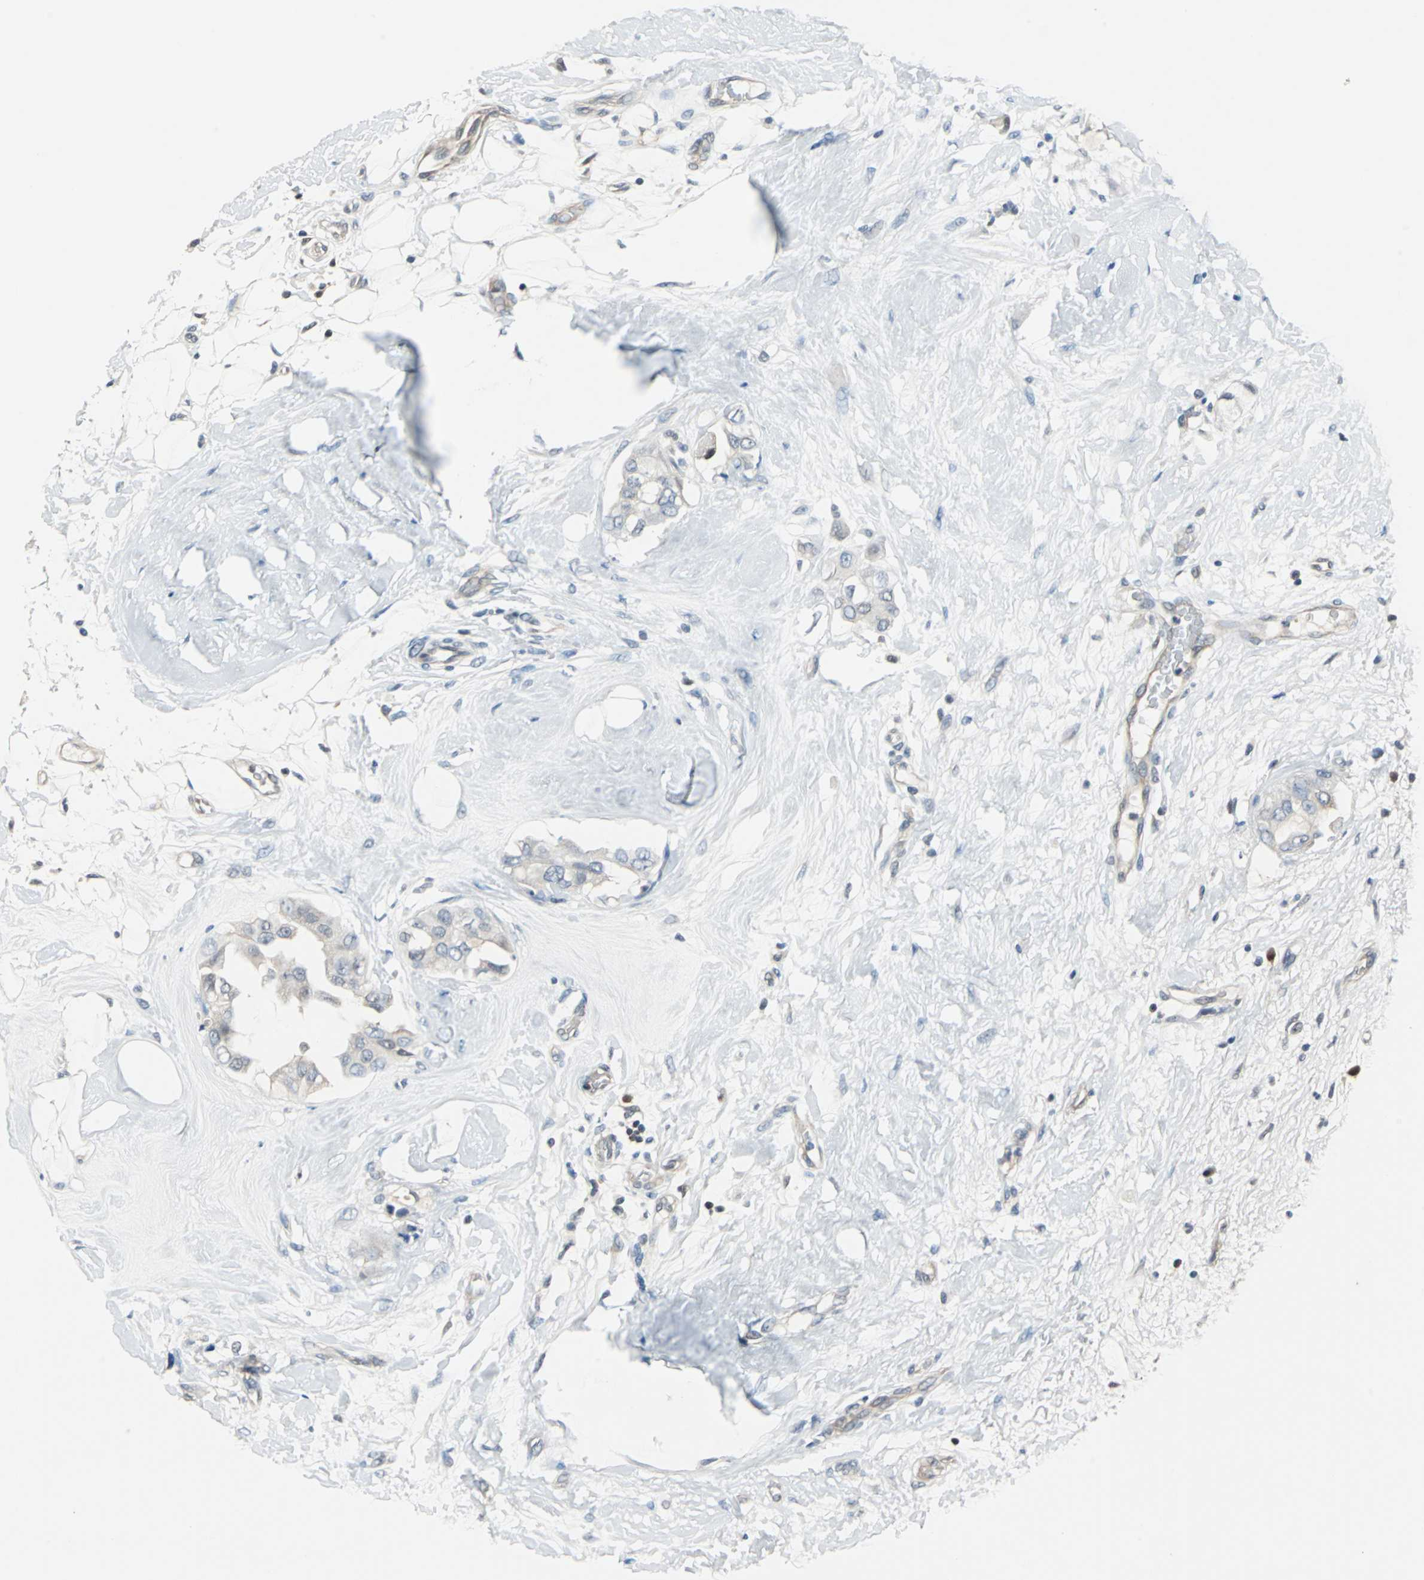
{"staining": {"intensity": "weak", "quantity": "25%-75%", "location": "cytoplasmic/membranous"}, "tissue": "breast cancer", "cell_type": "Tumor cells", "image_type": "cancer", "snomed": [{"axis": "morphology", "description": "Duct carcinoma"}, {"axis": "topography", "description": "Breast"}], "caption": "The photomicrograph exhibits immunohistochemical staining of breast intraductal carcinoma. There is weak cytoplasmic/membranous positivity is identified in approximately 25%-75% of tumor cells.", "gene": "PSME1", "patient": {"sex": "female", "age": 40}}